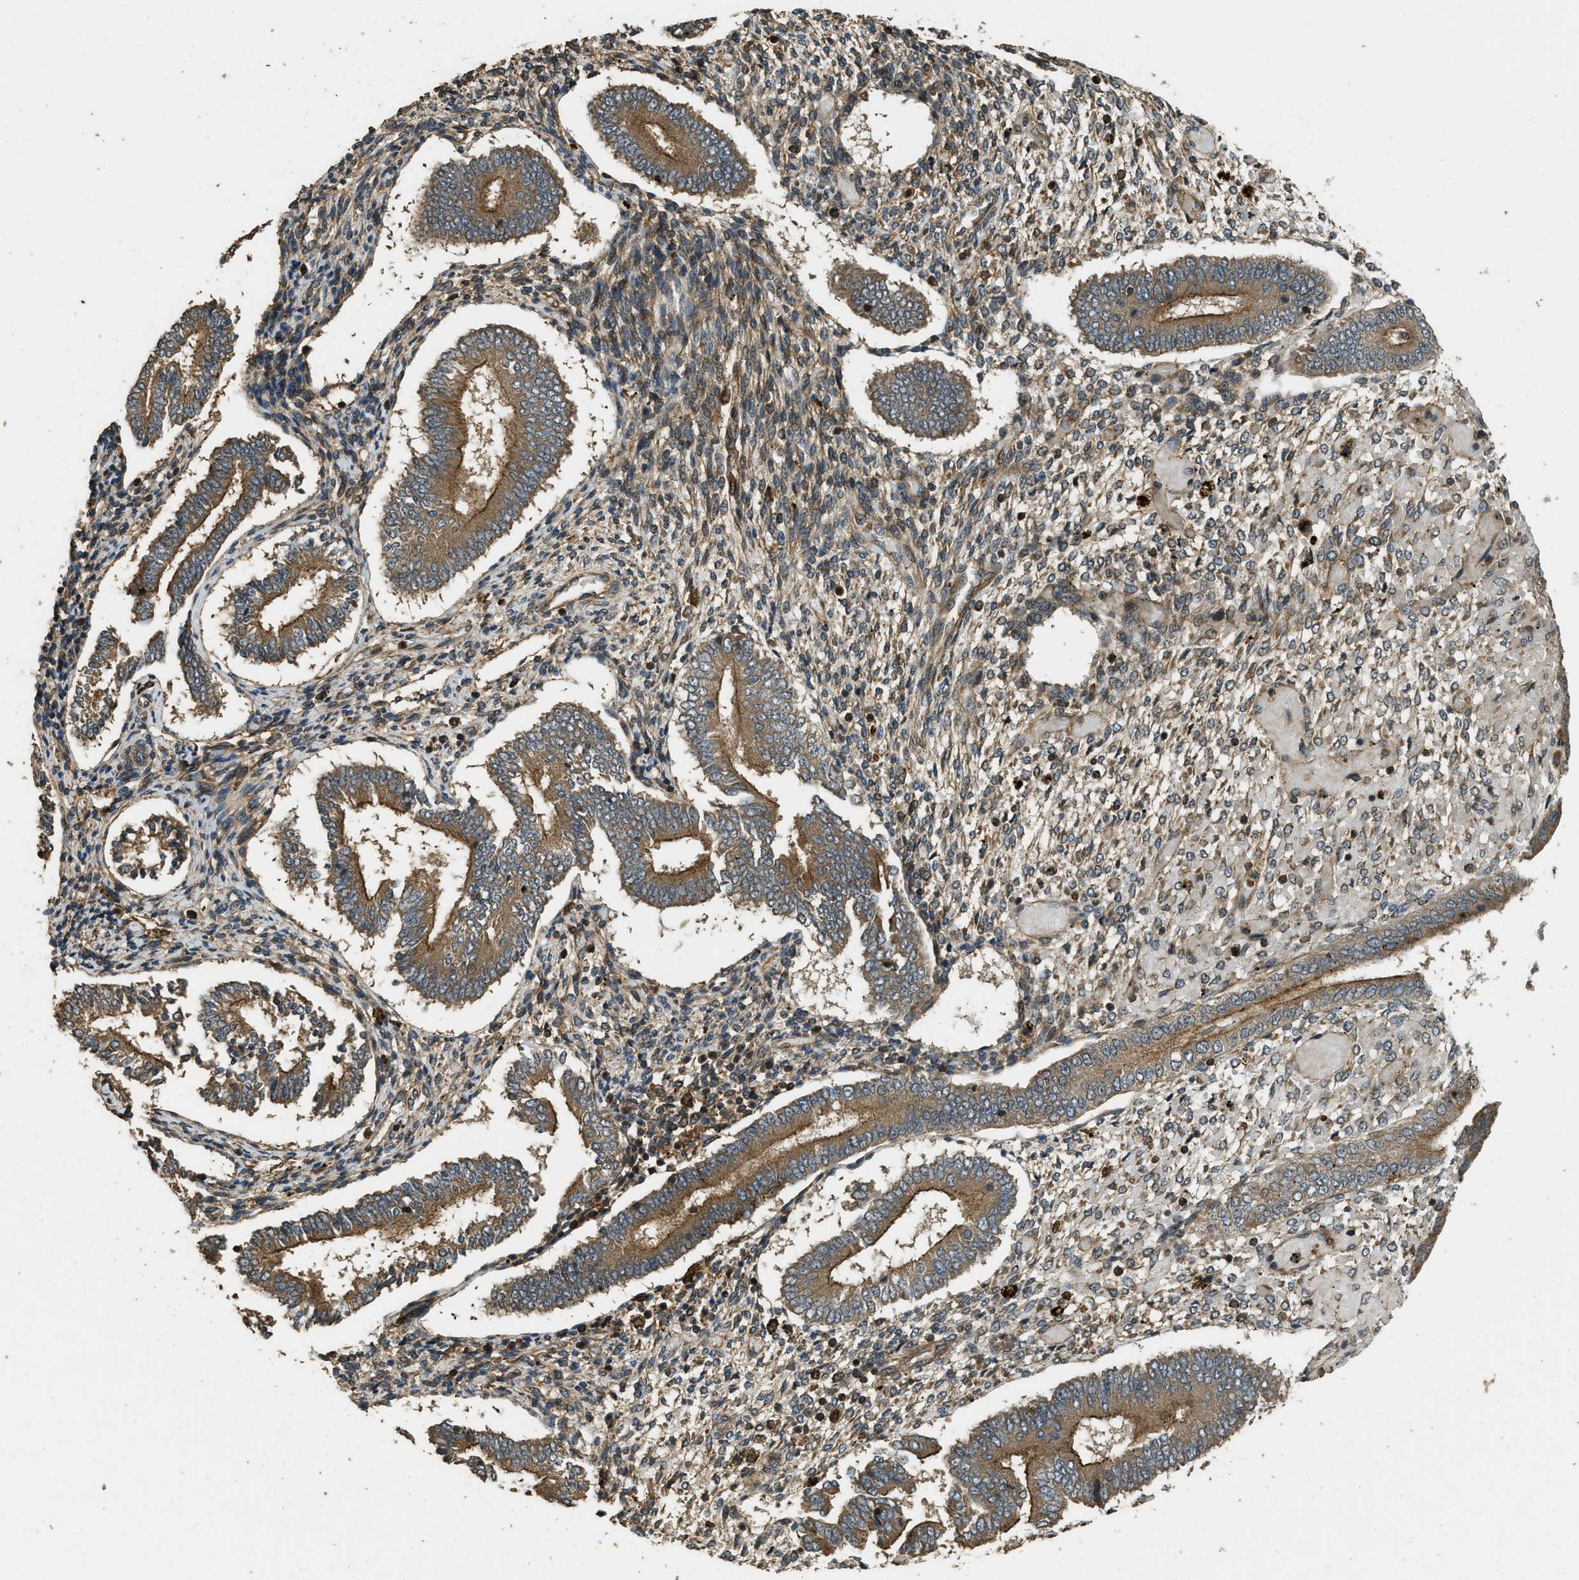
{"staining": {"intensity": "moderate", "quantity": ">75%", "location": "cytoplasmic/membranous"}, "tissue": "endometrium", "cell_type": "Cells in endometrial stroma", "image_type": "normal", "snomed": [{"axis": "morphology", "description": "Normal tissue, NOS"}, {"axis": "topography", "description": "Endometrium"}], "caption": "Immunohistochemical staining of unremarkable endometrium exhibits medium levels of moderate cytoplasmic/membranous expression in about >75% of cells in endometrial stroma.", "gene": "PPP6R3", "patient": {"sex": "female", "age": 42}}